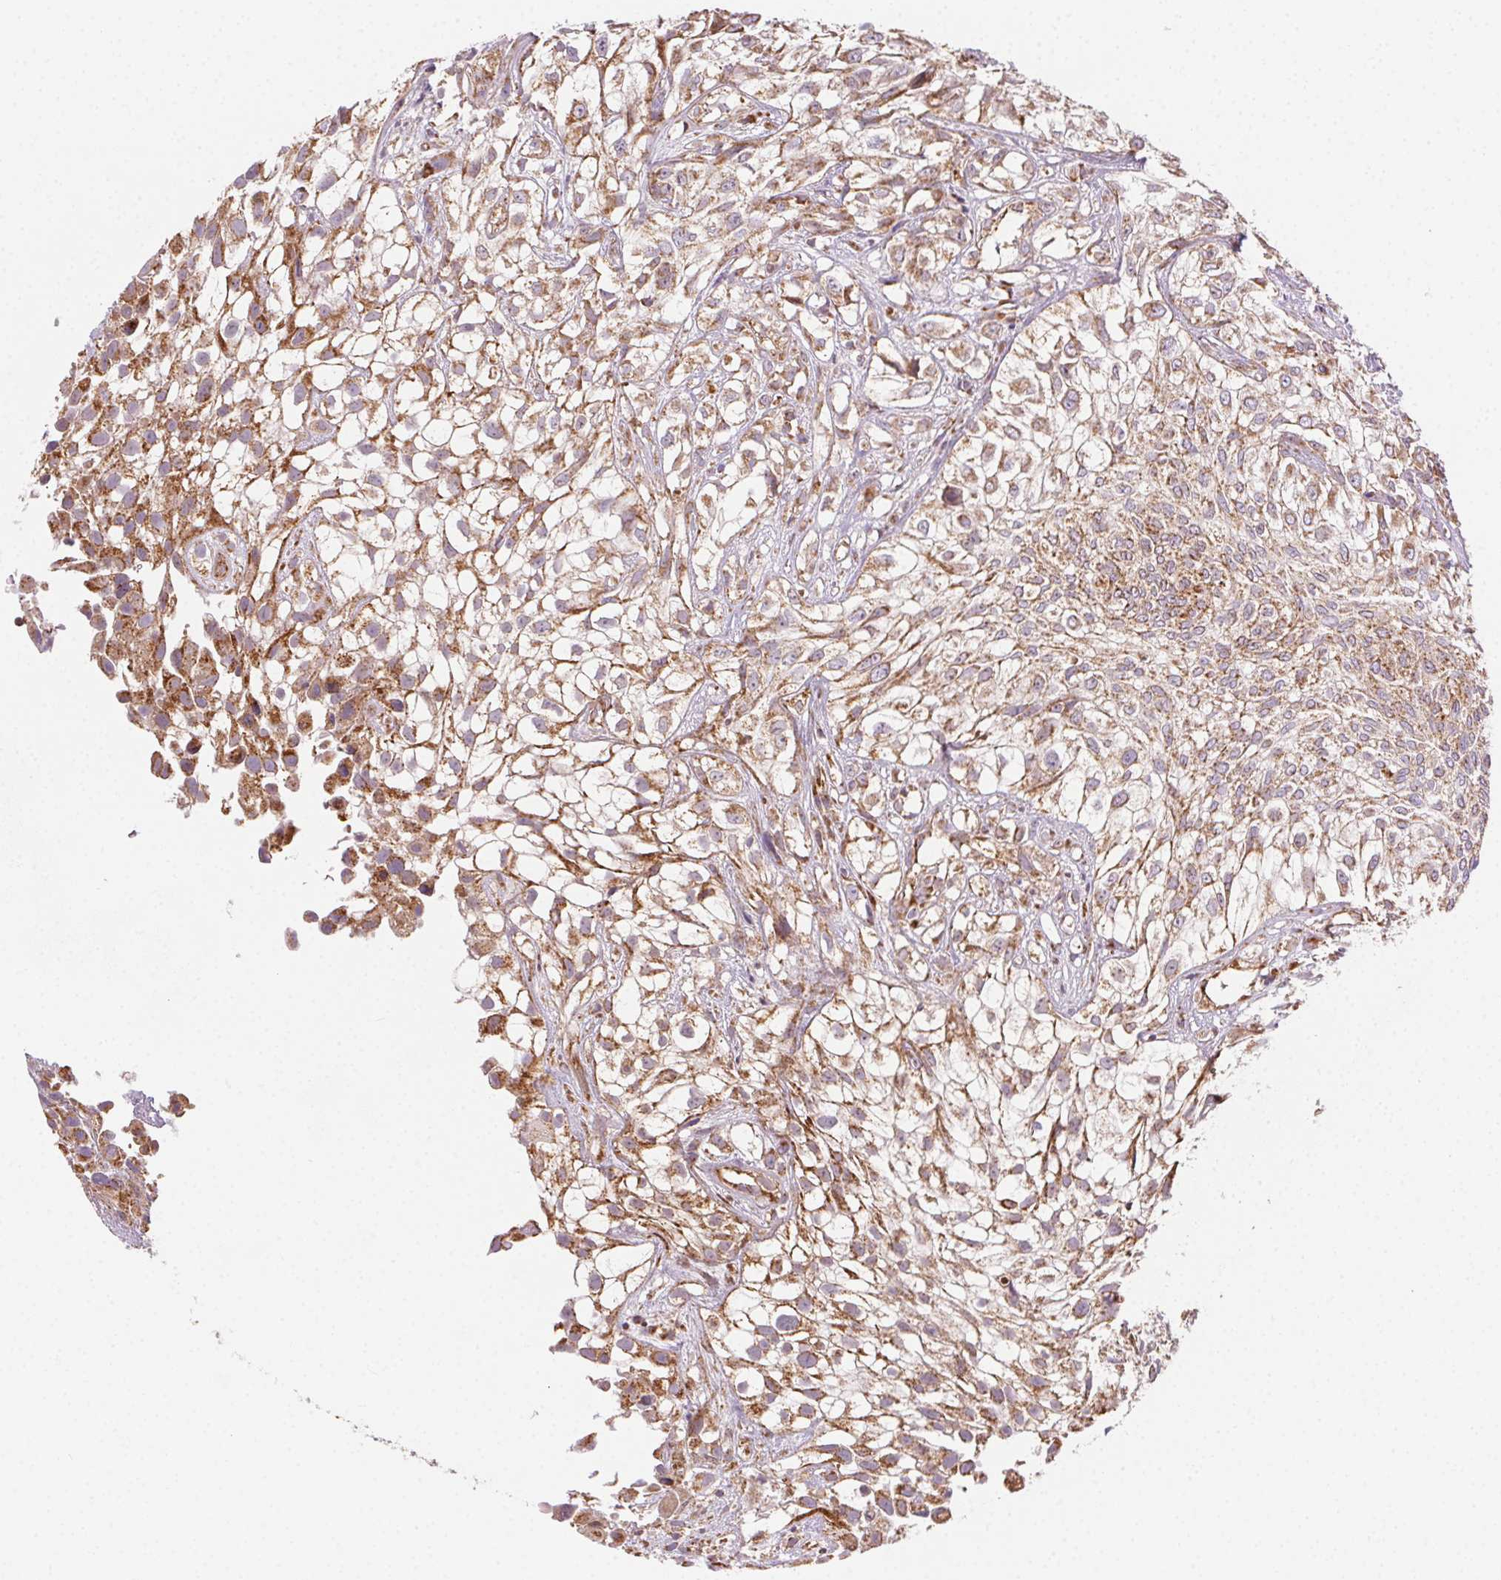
{"staining": {"intensity": "moderate", "quantity": ">75%", "location": "cytoplasmic/membranous"}, "tissue": "urothelial cancer", "cell_type": "Tumor cells", "image_type": "cancer", "snomed": [{"axis": "morphology", "description": "Urothelial carcinoma, High grade"}, {"axis": "topography", "description": "Urinary bladder"}], "caption": "This is a micrograph of immunohistochemistry (IHC) staining of urothelial cancer, which shows moderate positivity in the cytoplasmic/membranous of tumor cells.", "gene": "CLPB", "patient": {"sex": "male", "age": 56}}